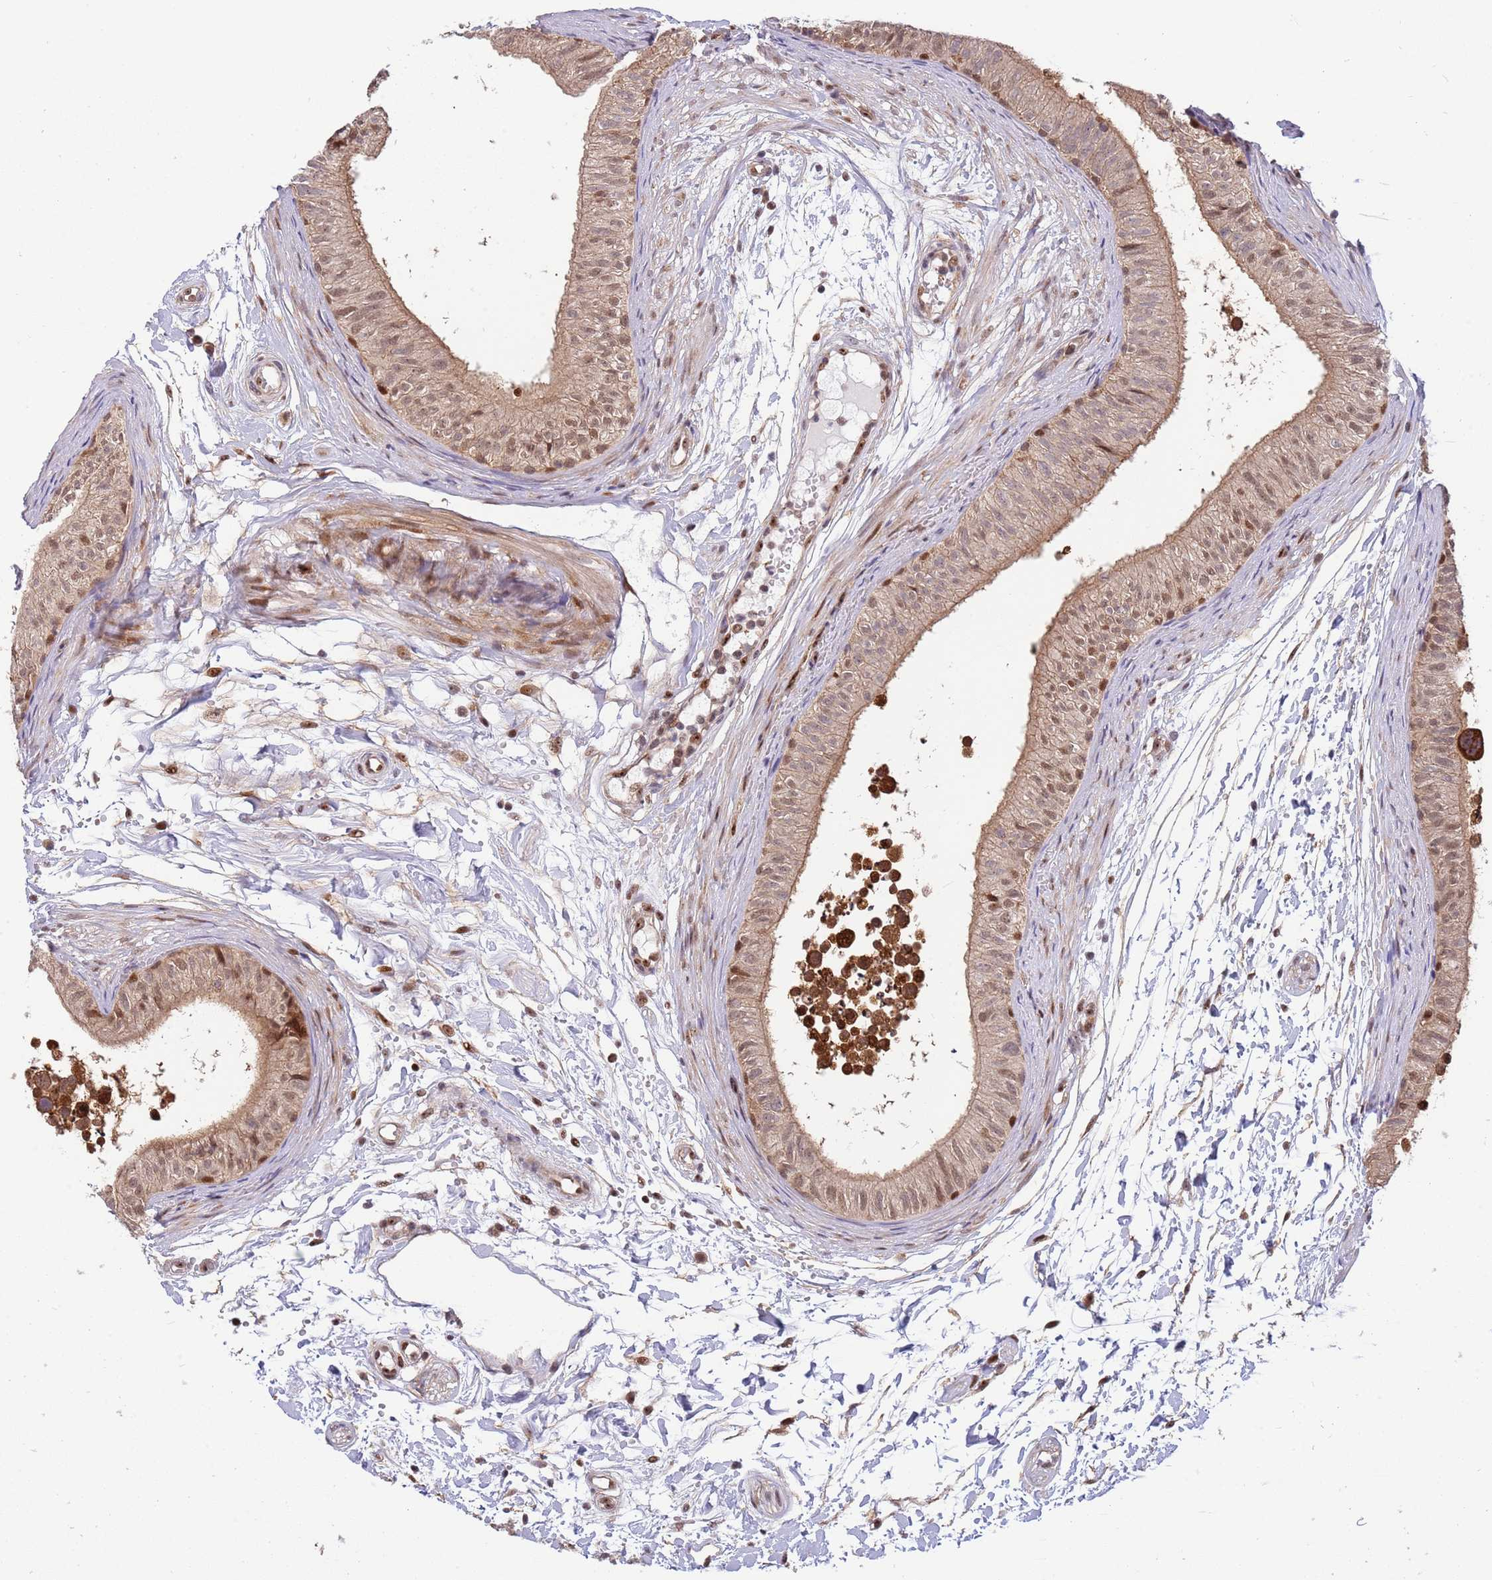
{"staining": {"intensity": "weak", "quantity": "25%-75%", "location": "cytoplasmic/membranous,nuclear"}, "tissue": "epididymis", "cell_type": "Glandular cells", "image_type": "normal", "snomed": [{"axis": "morphology", "description": "Normal tissue, NOS"}, {"axis": "topography", "description": "Epididymis"}], "caption": "Epididymis stained with immunohistochemistry exhibits weak cytoplasmic/membranous,nuclear expression in approximately 25%-75% of glandular cells.", "gene": "TBX10", "patient": {"sex": "male", "age": 15}}